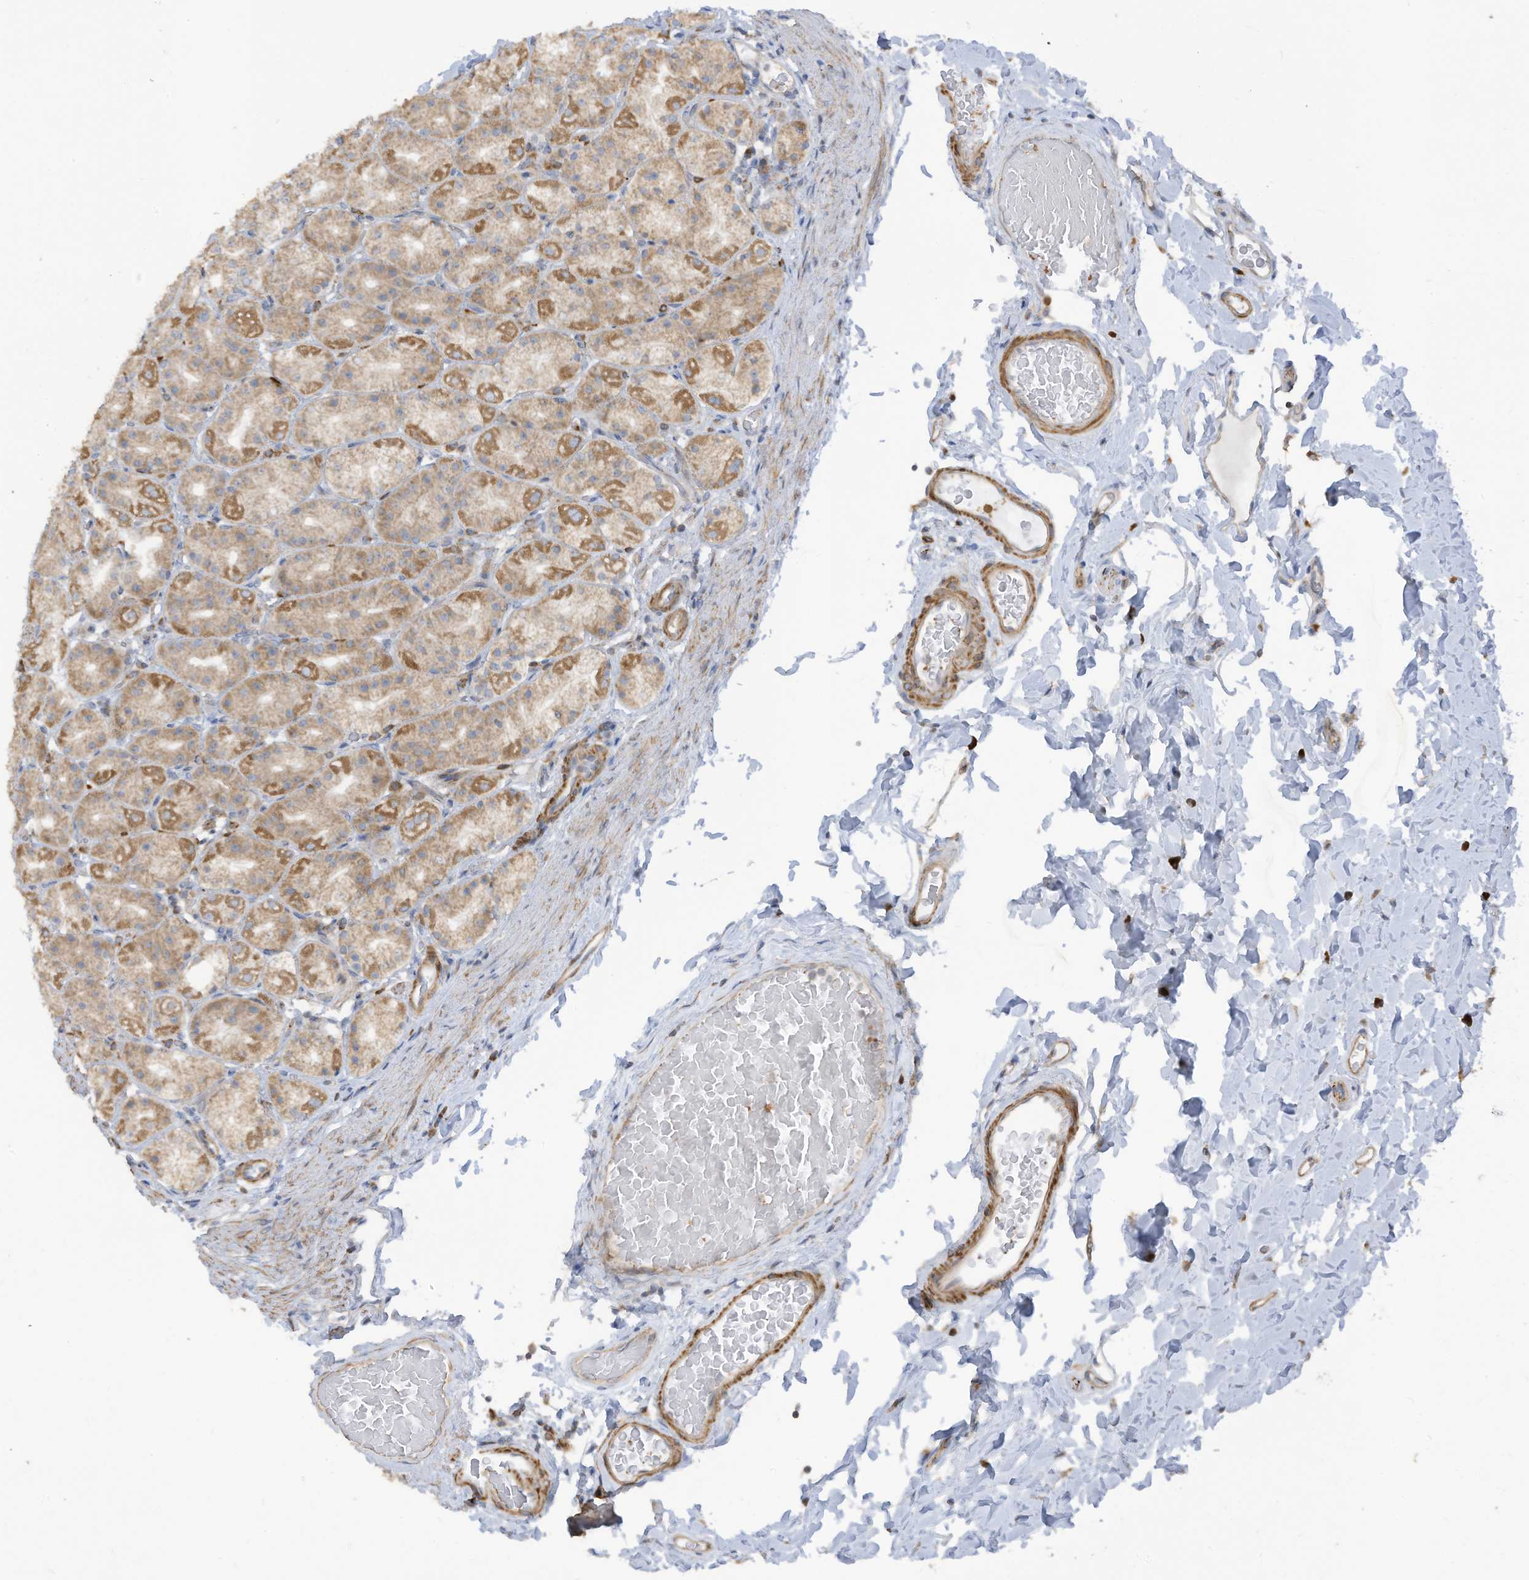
{"staining": {"intensity": "moderate", "quantity": ">75%", "location": "cytoplasmic/membranous"}, "tissue": "stomach", "cell_type": "Glandular cells", "image_type": "normal", "snomed": [{"axis": "morphology", "description": "Normal tissue, NOS"}, {"axis": "topography", "description": "Stomach, upper"}], "caption": "Human stomach stained for a protein (brown) shows moderate cytoplasmic/membranous positive positivity in about >75% of glandular cells.", "gene": "GTPBP2", "patient": {"sex": "male", "age": 68}}